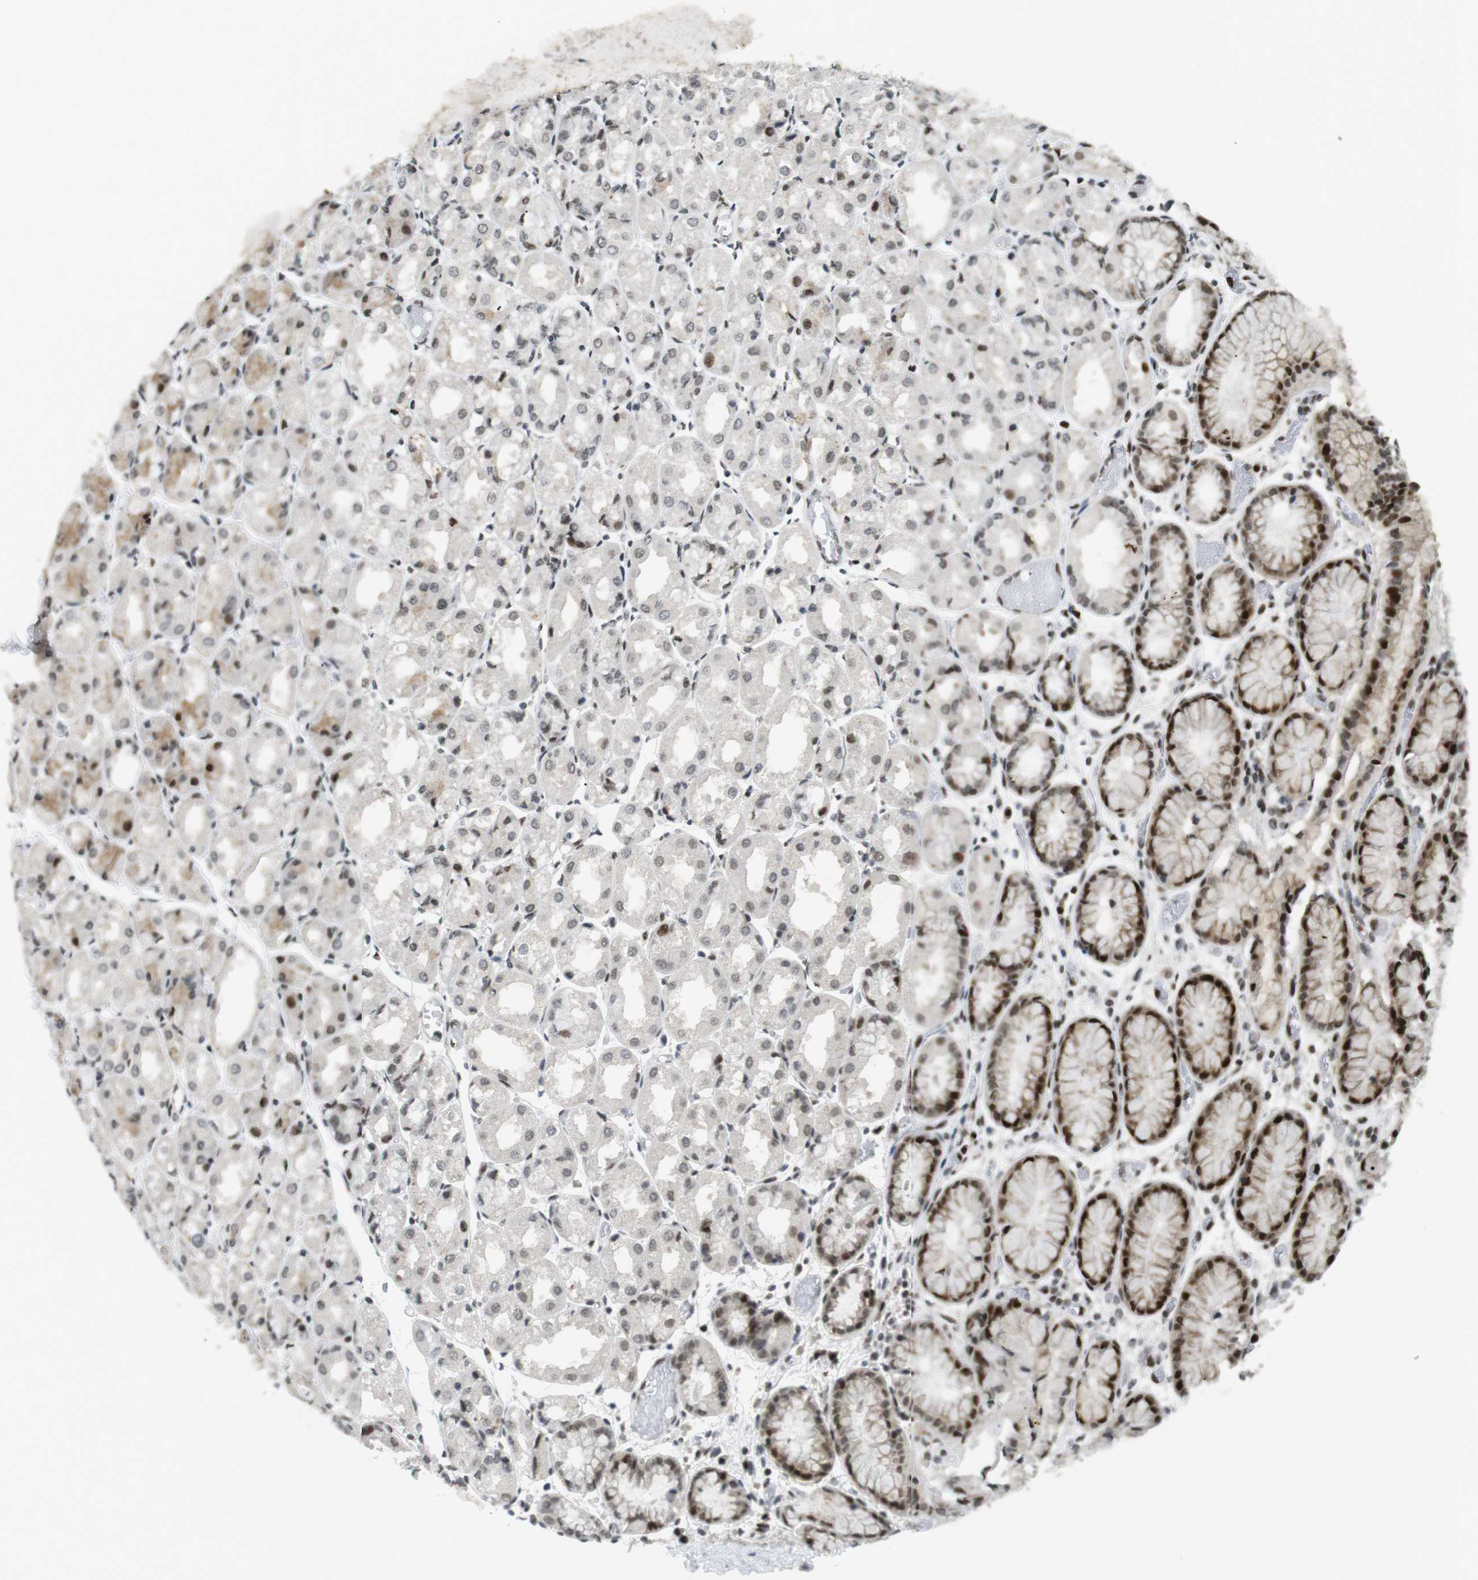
{"staining": {"intensity": "strong", "quantity": "25%-75%", "location": "cytoplasmic/membranous,nuclear"}, "tissue": "stomach", "cell_type": "Glandular cells", "image_type": "normal", "snomed": [{"axis": "morphology", "description": "Normal tissue, NOS"}, {"axis": "topography", "description": "Stomach, upper"}], "caption": "DAB immunohistochemical staining of normal stomach displays strong cytoplasmic/membranous,nuclear protein expression in about 25%-75% of glandular cells.", "gene": "CDC27", "patient": {"sex": "male", "age": 72}}